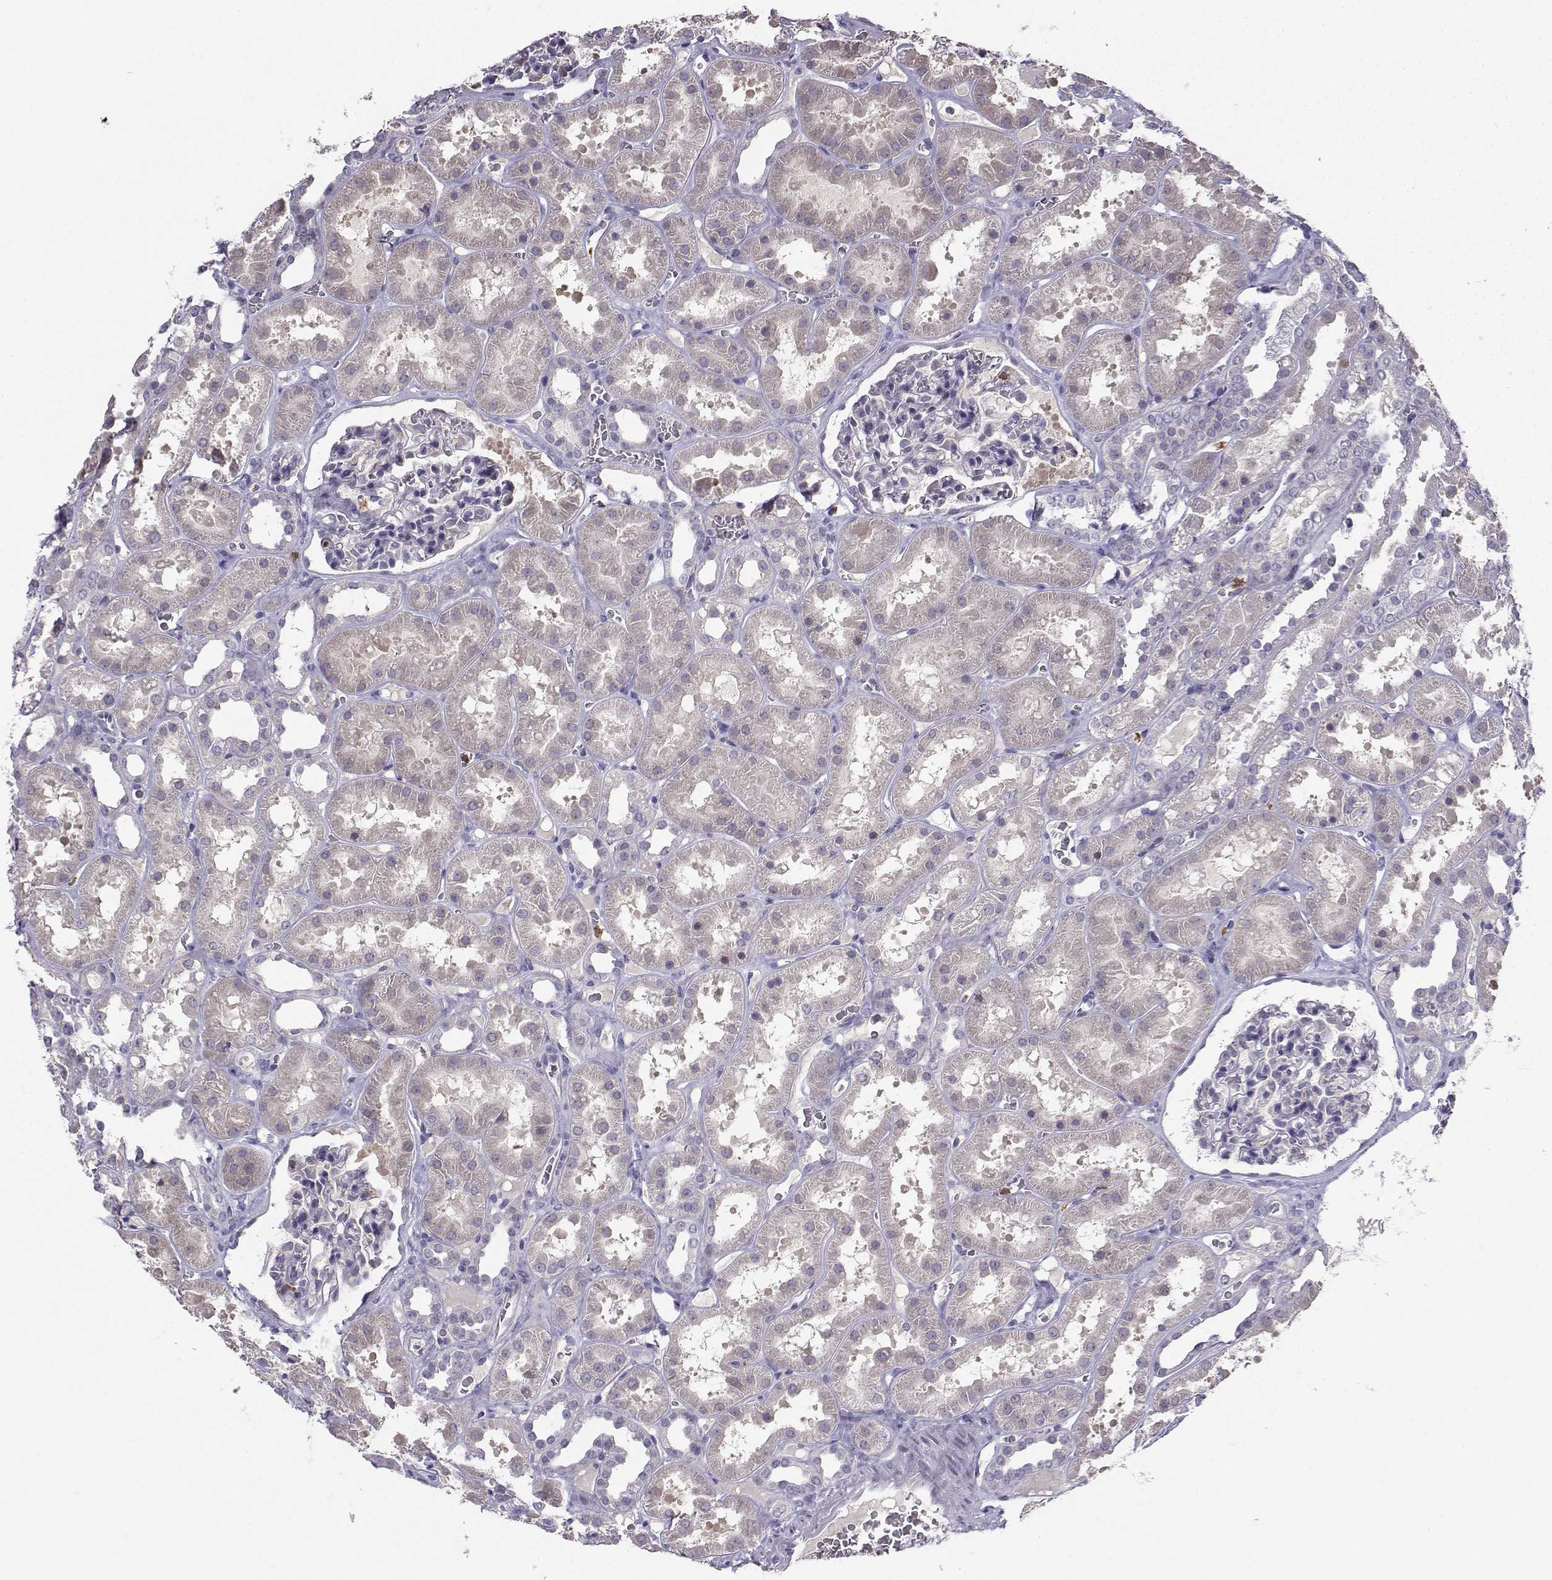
{"staining": {"intensity": "negative", "quantity": "none", "location": "none"}, "tissue": "kidney", "cell_type": "Cells in glomeruli", "image_type": "normal", "snomed": [{"axis": "morphology", "description": "Normal tissue, NOS"}, {"axis": "topography", "description": "Kidney"}], "caption": "An immunohistochemistry micrograph of normal kidney is shown. There is no staining in cells in glomeruli of kidney.", "gene": "CALY", "patient": {"sex": "female", "age": 41}}